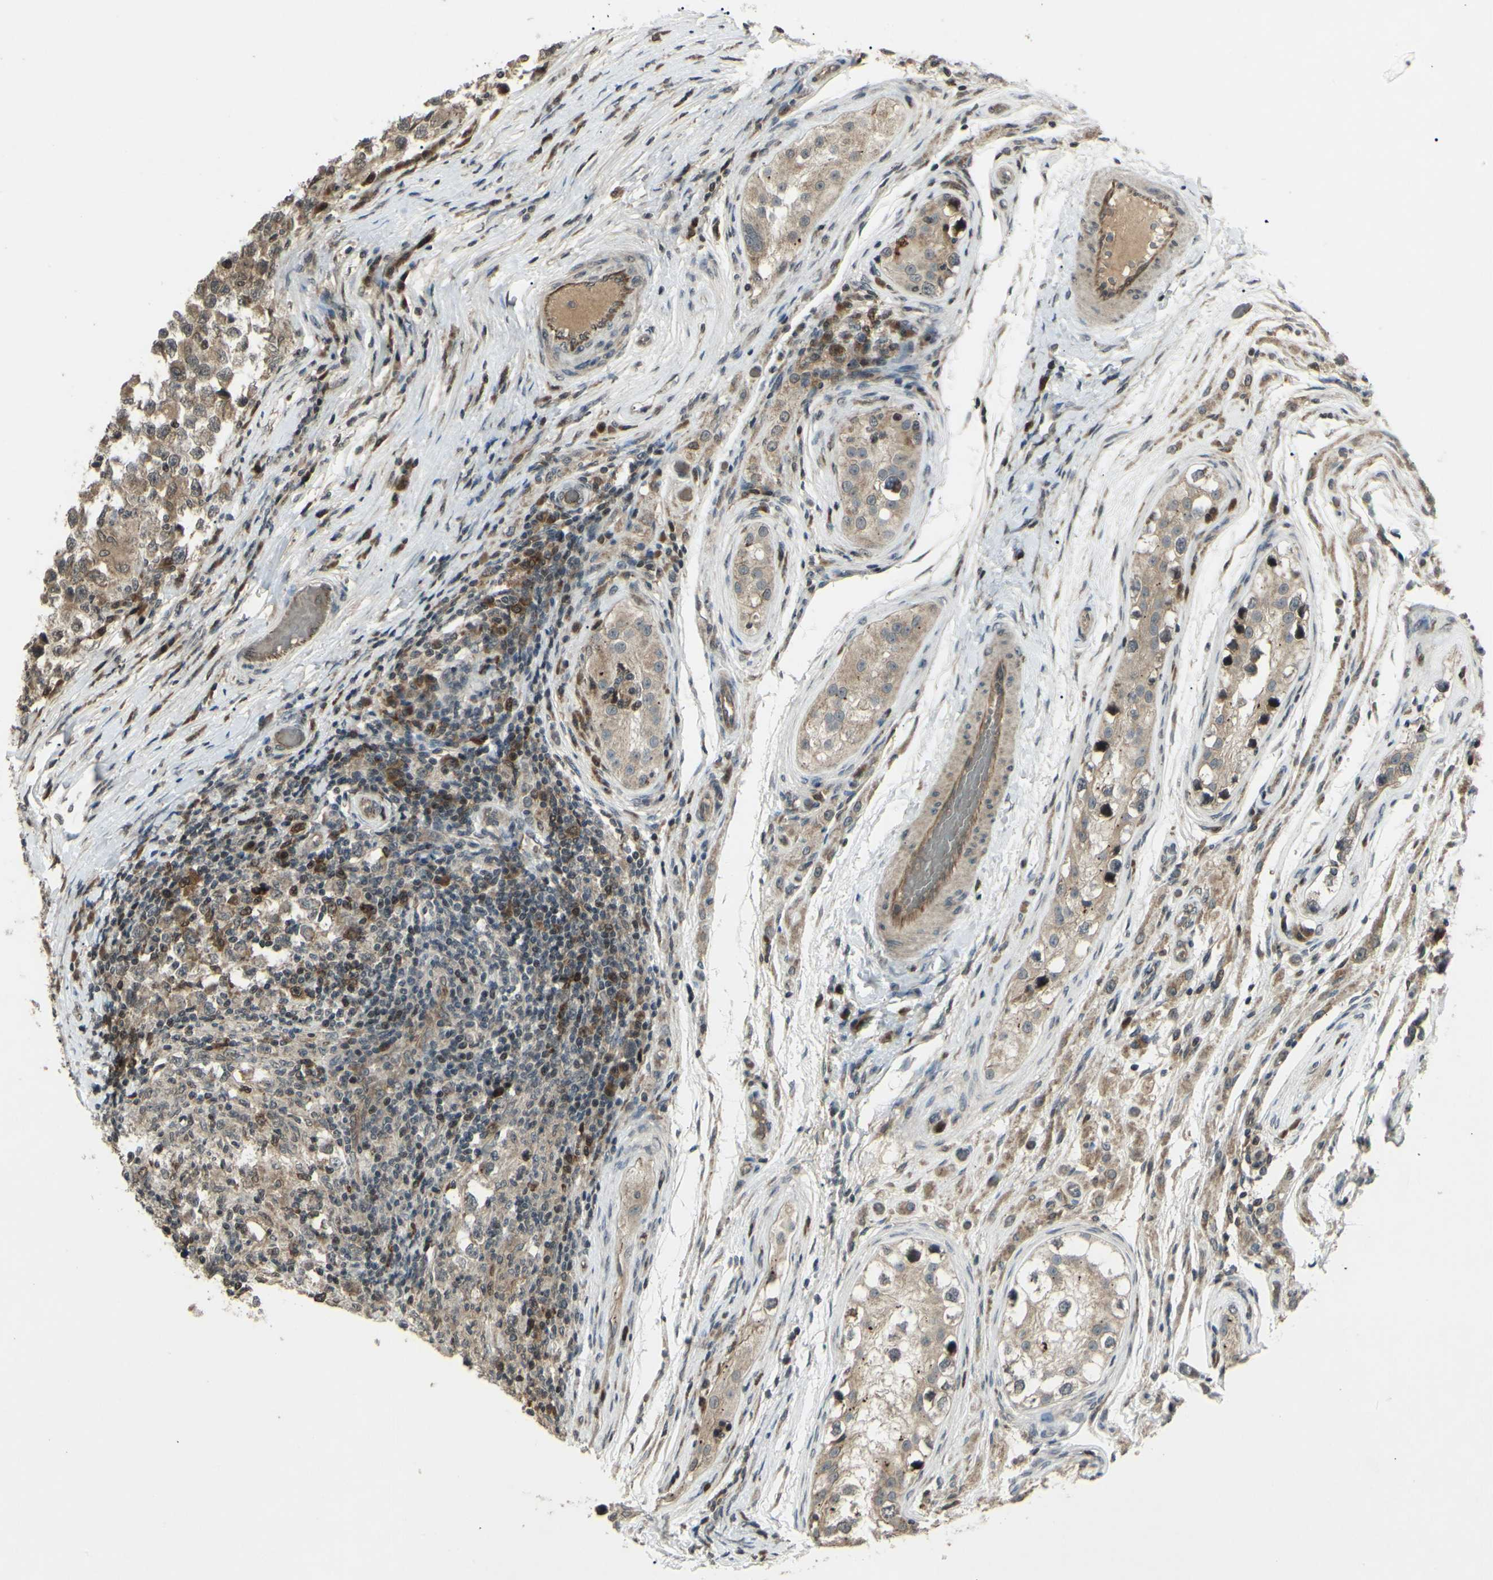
{"staining": {"intensity": "weak", "quantity": ">75%", "location": "cytoplasmic/membranous"}, "tissue": "testis cancer", "cell_type": "Tumor cells", "image_type": "cancer", "snomed": [{"axis": "morphology", "description": "Carcinoma, Embryonal, NOS"}, {"axis": "topography", "description": "Testis"}], "caption": "Protein staining shows weak cytoplasmic/membranous staining in approximately >75% of tumor cells in testis cancer.", "gene": "BLNK", "patient": {"sex": "male", "age": 21}}